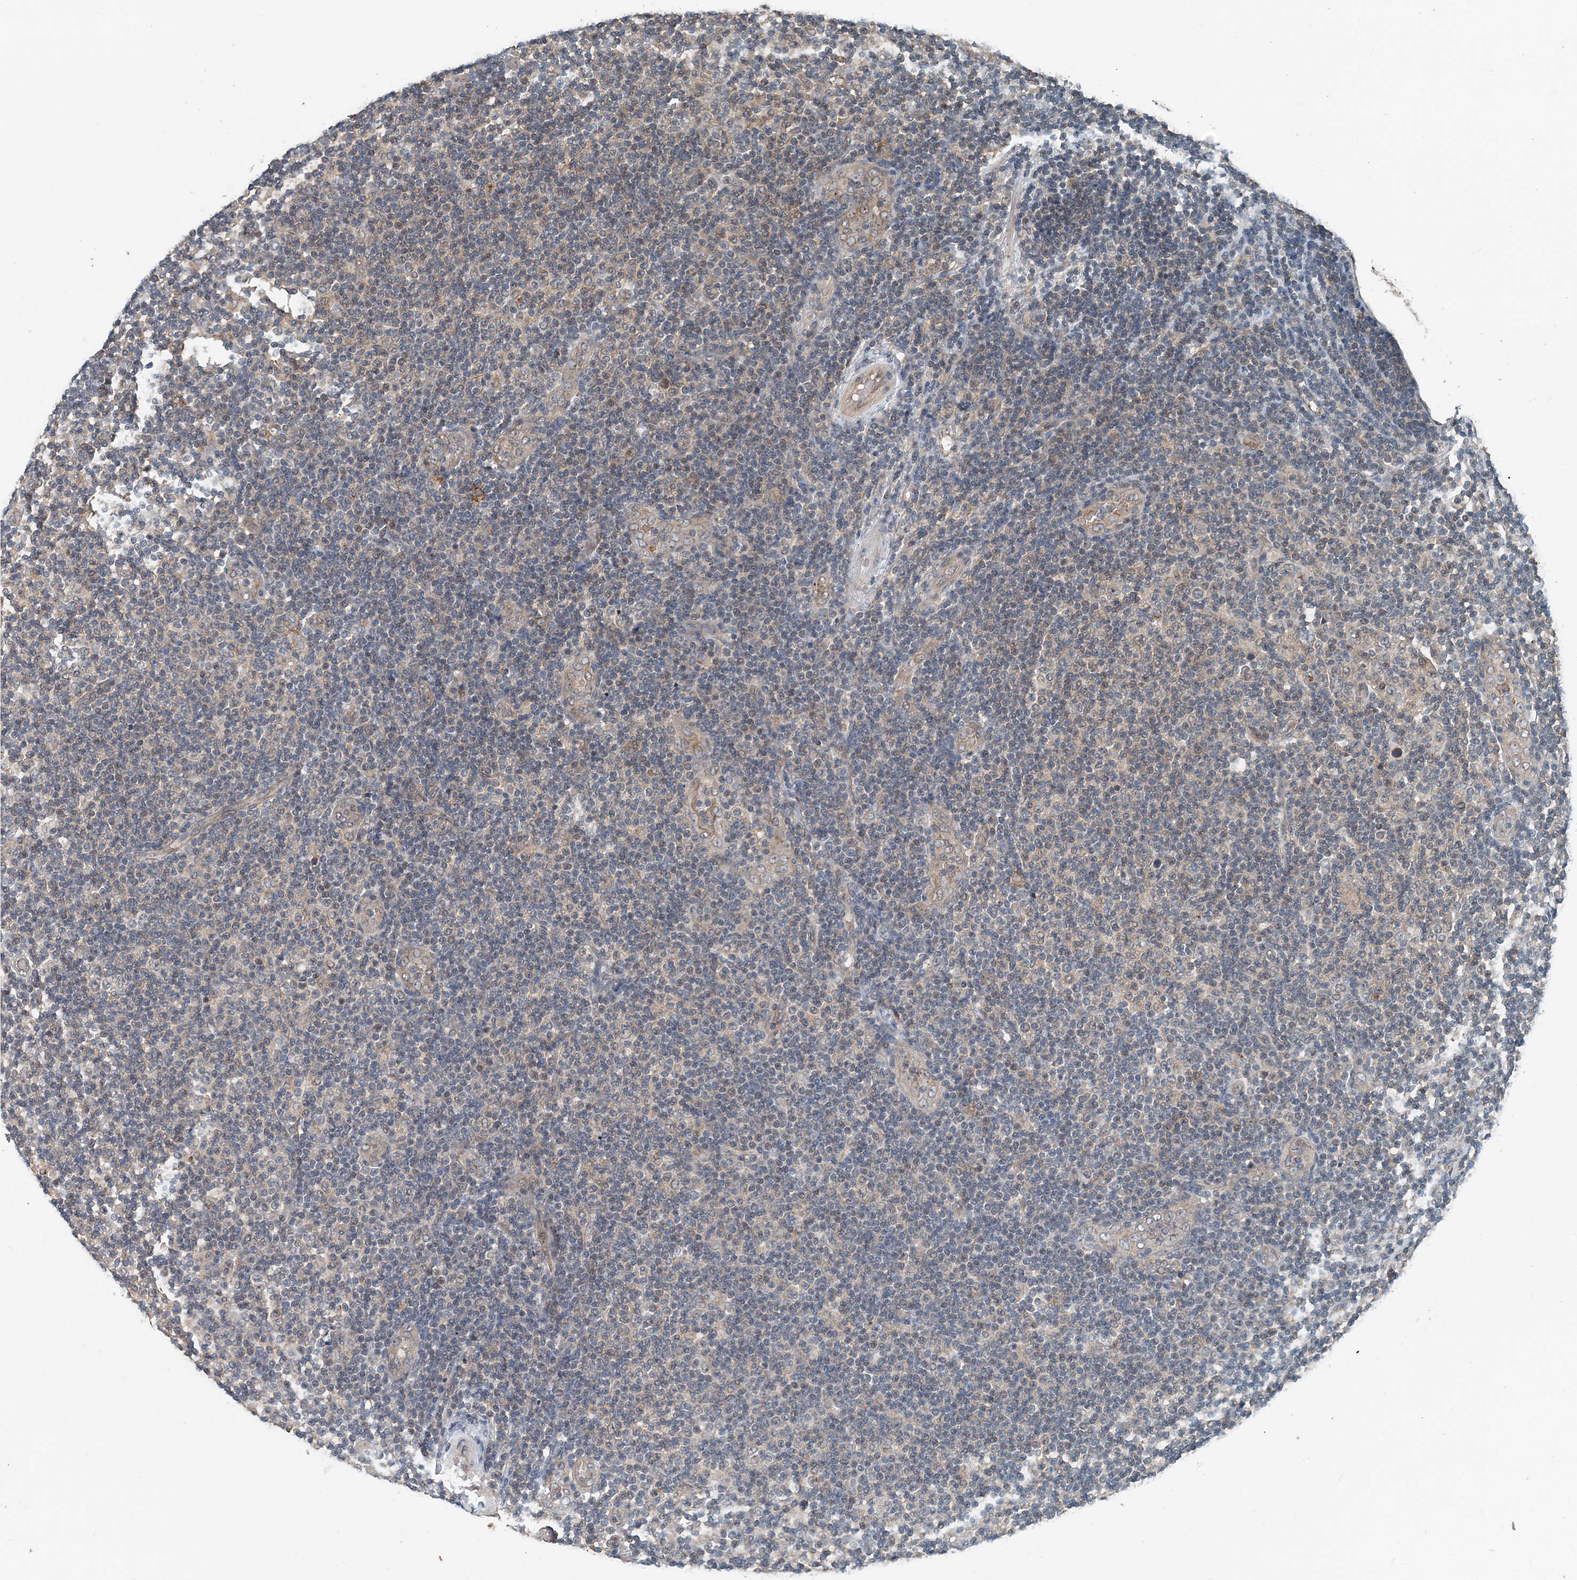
{"staining": {"intensity": "negative", "quantity": "none", "location": "none"}, "tissue": "lymphoma", "cell_type": "Tumor cells", "image_type": "cancer", "snomed": [{"axis": "morphology", "description": "Malignant lymphoma, non-Hodgkin's type, Low grade"}, {"axis": "topography", "description": "Lymph node"}], "caption": "Lymphoma was stained to show a protein in brown. There is no significant expression in tumor cells.", "gene": "SMPD3", "patient": {"sex": "male", "age": 83}}